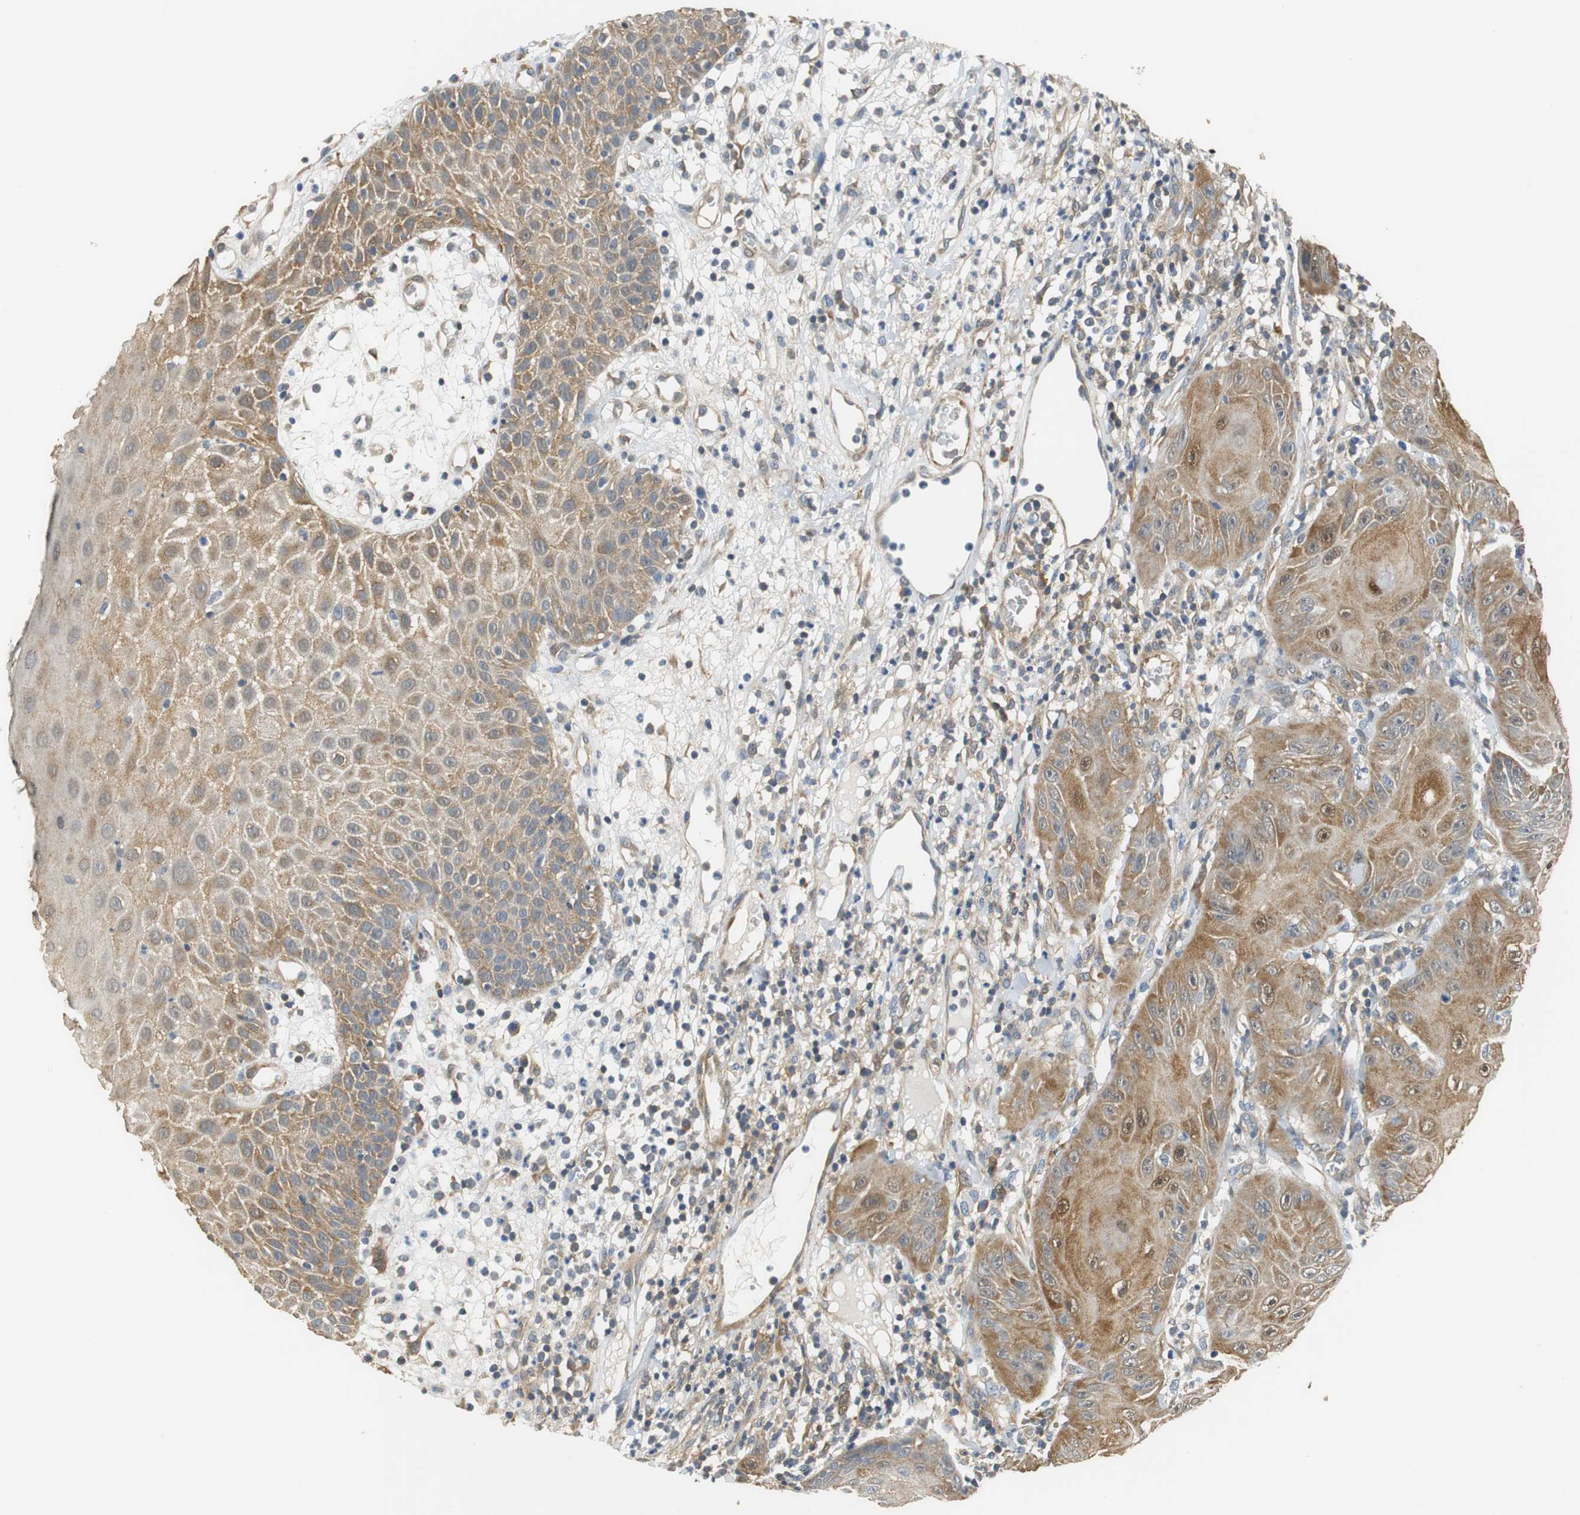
{"staining": {"intensity": "moderate", "quantity": ">75%", "location": "cytoplasmic/membranous,nuclear"}, "tissue": "skin cancer", "cell_type": "Tumor cells", "image_type": "cancer", "snomed": [{"axis": "morphology", "description": "Squamous cell carcinoma, NOS"}, {"axis": "topography", "description": "Skin"}], "caption": "Protein staining of skin cancer tissue displays moderate cytoplasmic/membranous and nuclear positivity in approximately >75% of tumor cells.", "gene": "UBQLN2", "patient": {"sex": "female", "age": 78}}